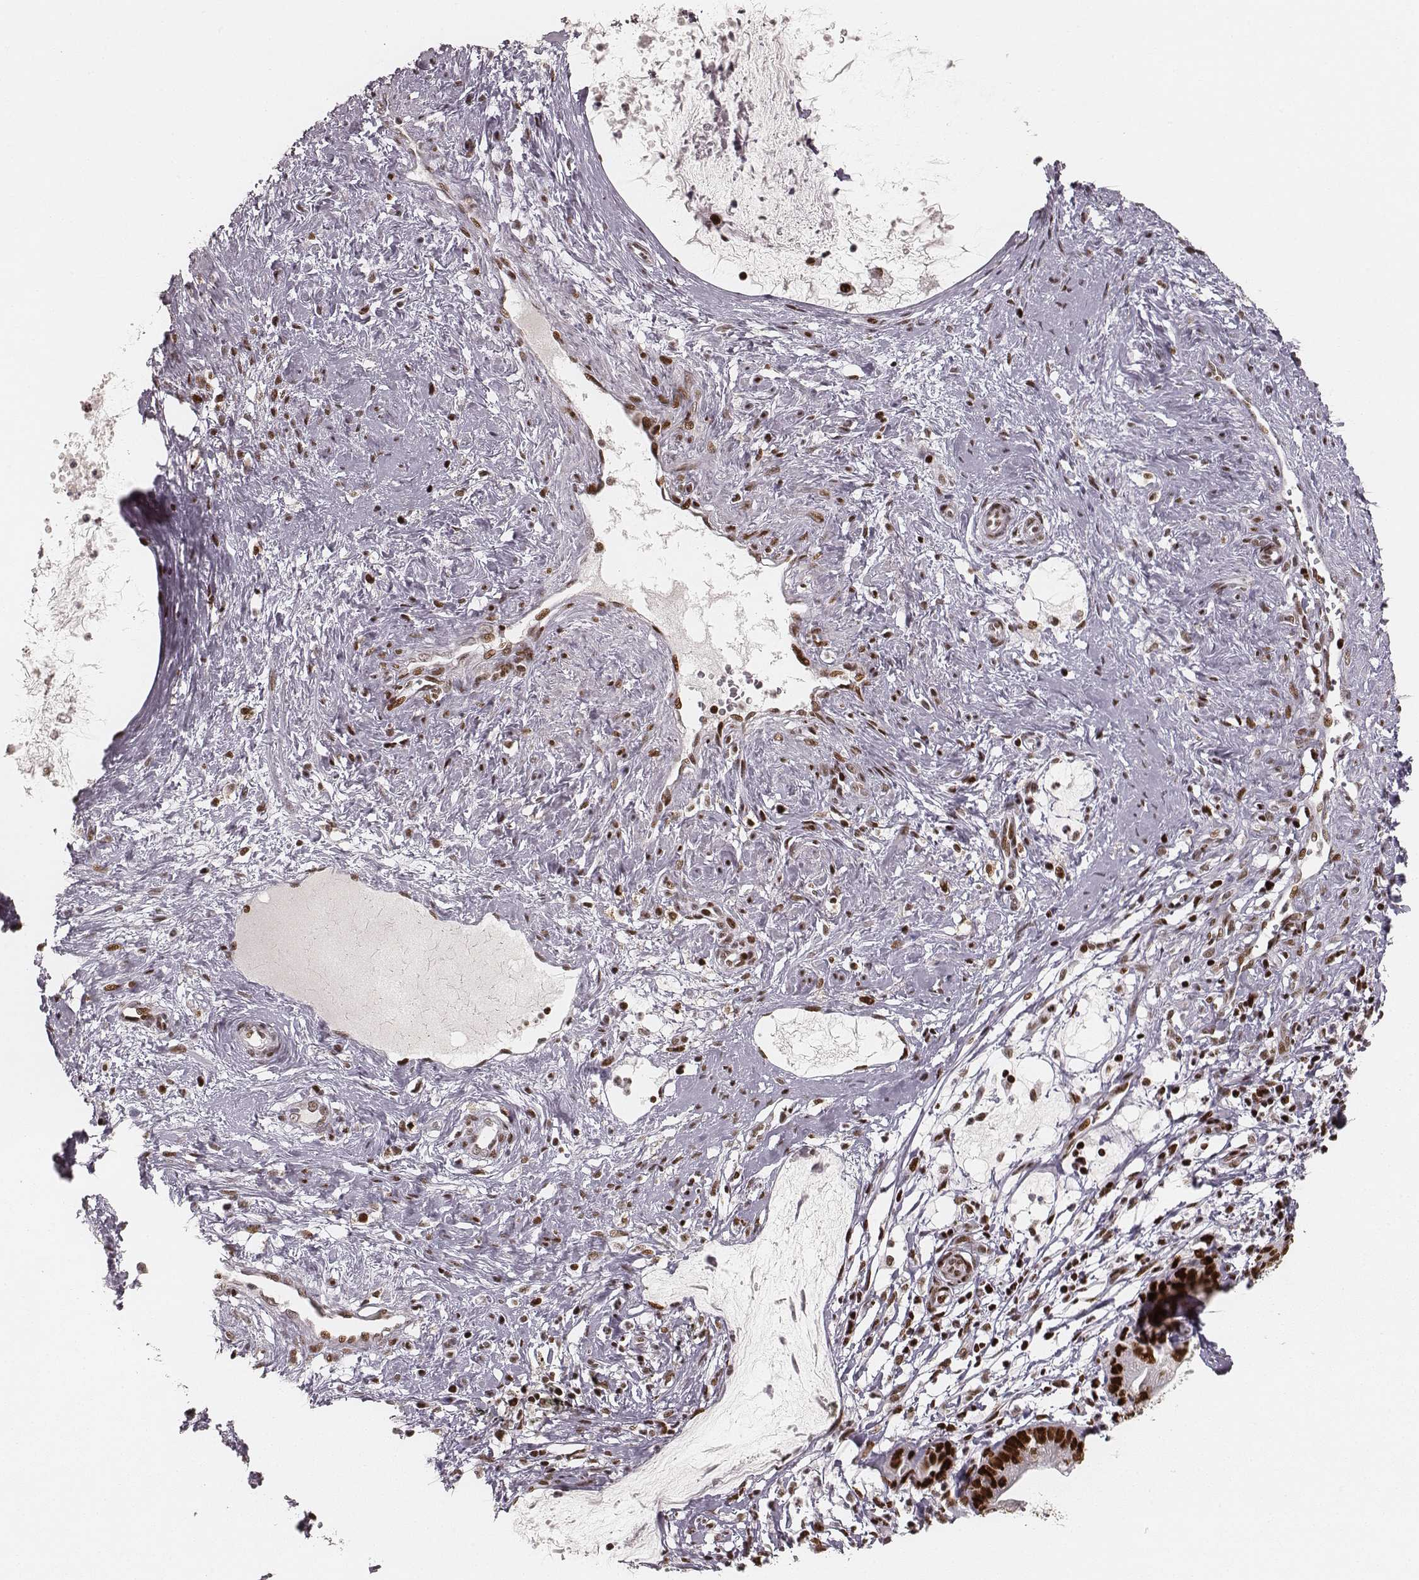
{"staining": {"intensity": "strong", "quantity": ">75%", "location": "nuclear"}, "tissue": "cervical cancer", "cell_type": "Tumor cells", "image_type": "cancer", "snomed": [{"axis": "morphology", "description": "Normal tissue, NOS"}, {"axis": "morphology", "description": "Adenocarcinoma, NOS"}, {"axis": "topography", "description": "Cervix"}], "caption": "Brown immunohistochemical staining in cervical cancer displays strong nuclear positivity in about >75% of tumor cells.", "gene": "HNRNPC", "patient": {"sex": "female", "age": 38}}